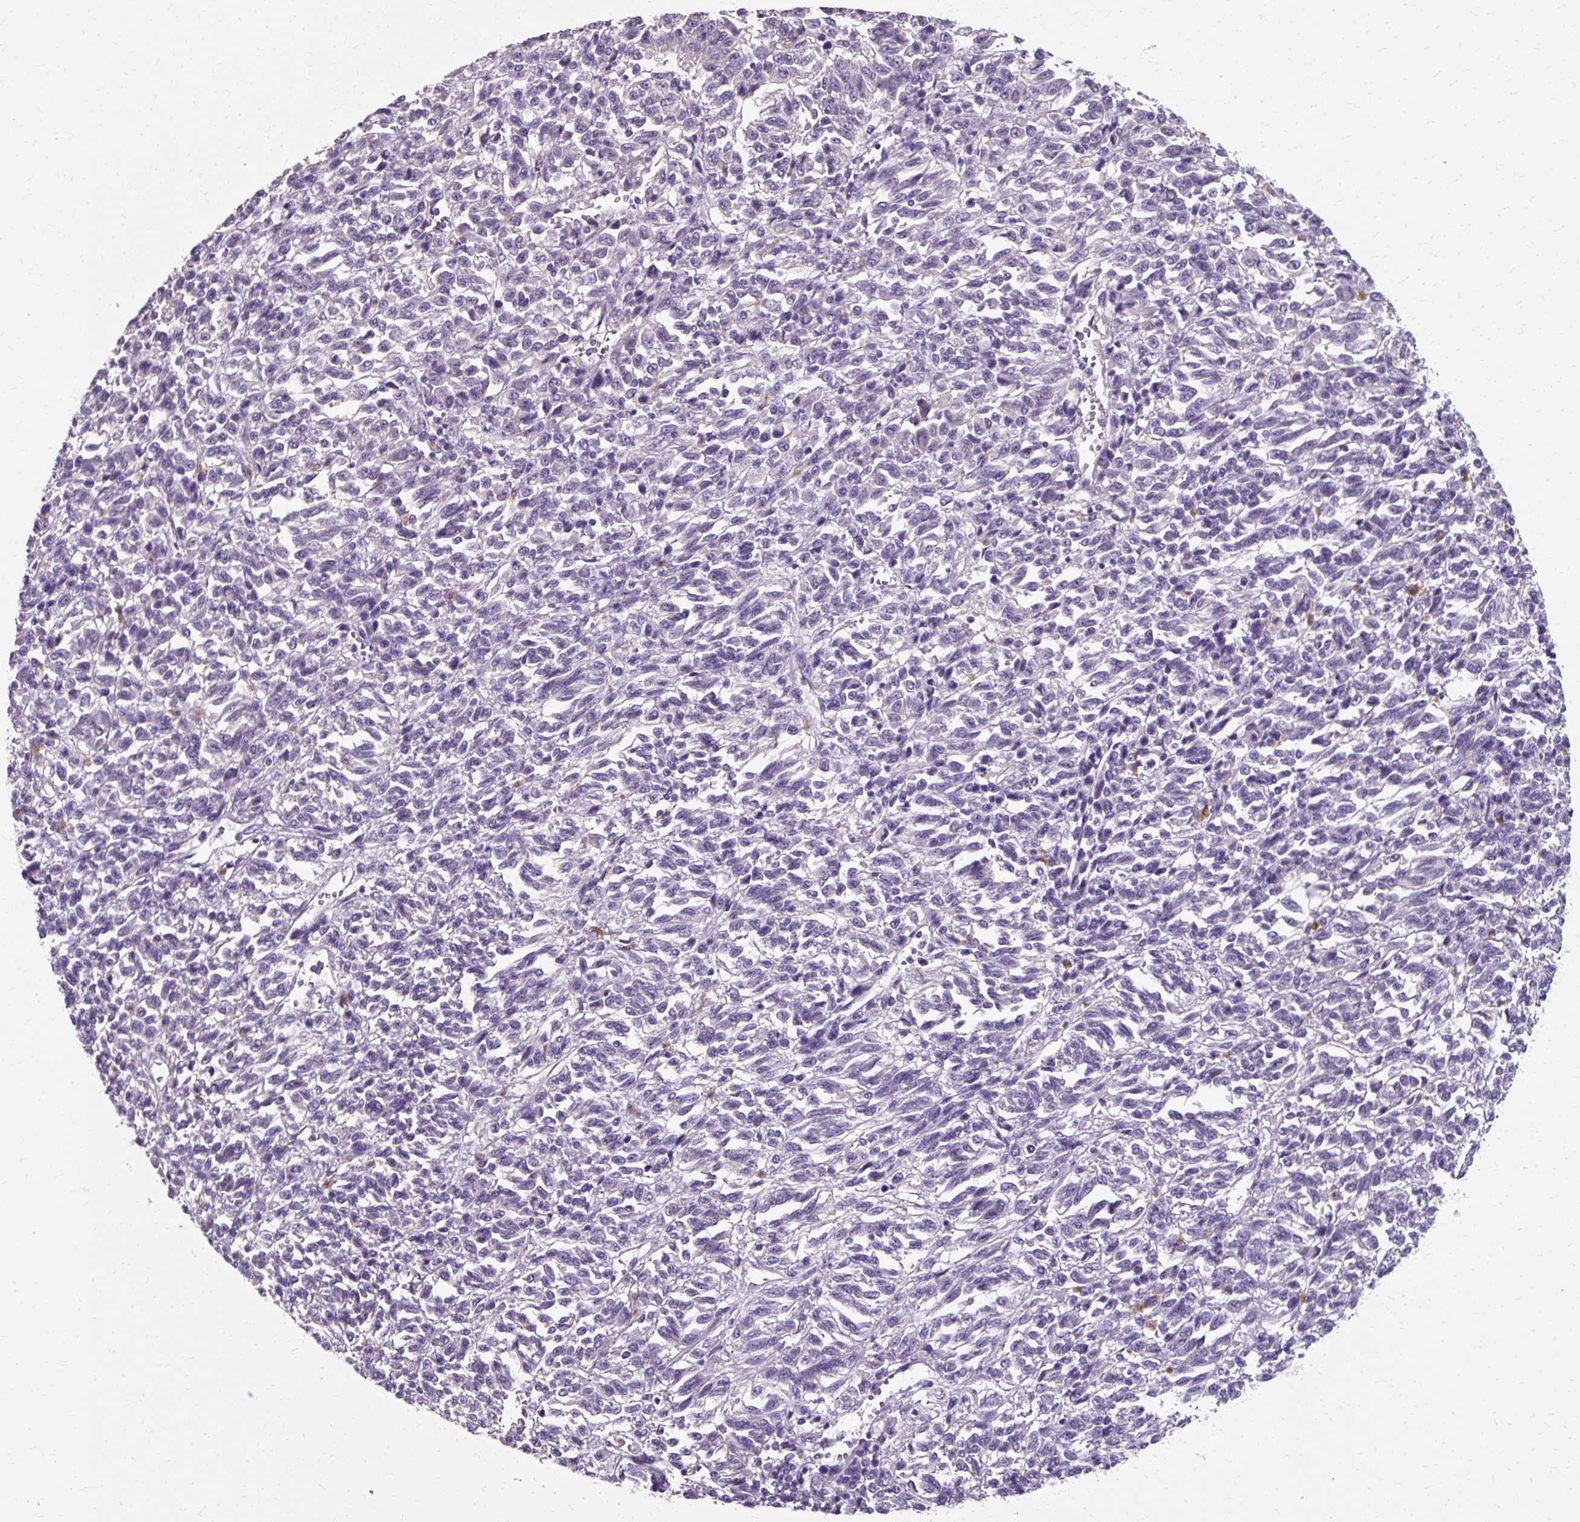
{"staining": {"intensity": "negative", "quantity": "none", "location": "none"}, "tissue": "melanoma", "cell_type": "Tumor cells", "image_type": "cancer", "snomed": [{"axis": "morphology", "description": "Malignant melanoma, Metastatic site"}, {"axis": "topography", "description": "Lung"}], "caption": "This is an IHC photomicrograph of human melanoma. There is no expression in tumor cells.", "gene": "KLHL24", "patient": {"sex": "male", "age": 64}}